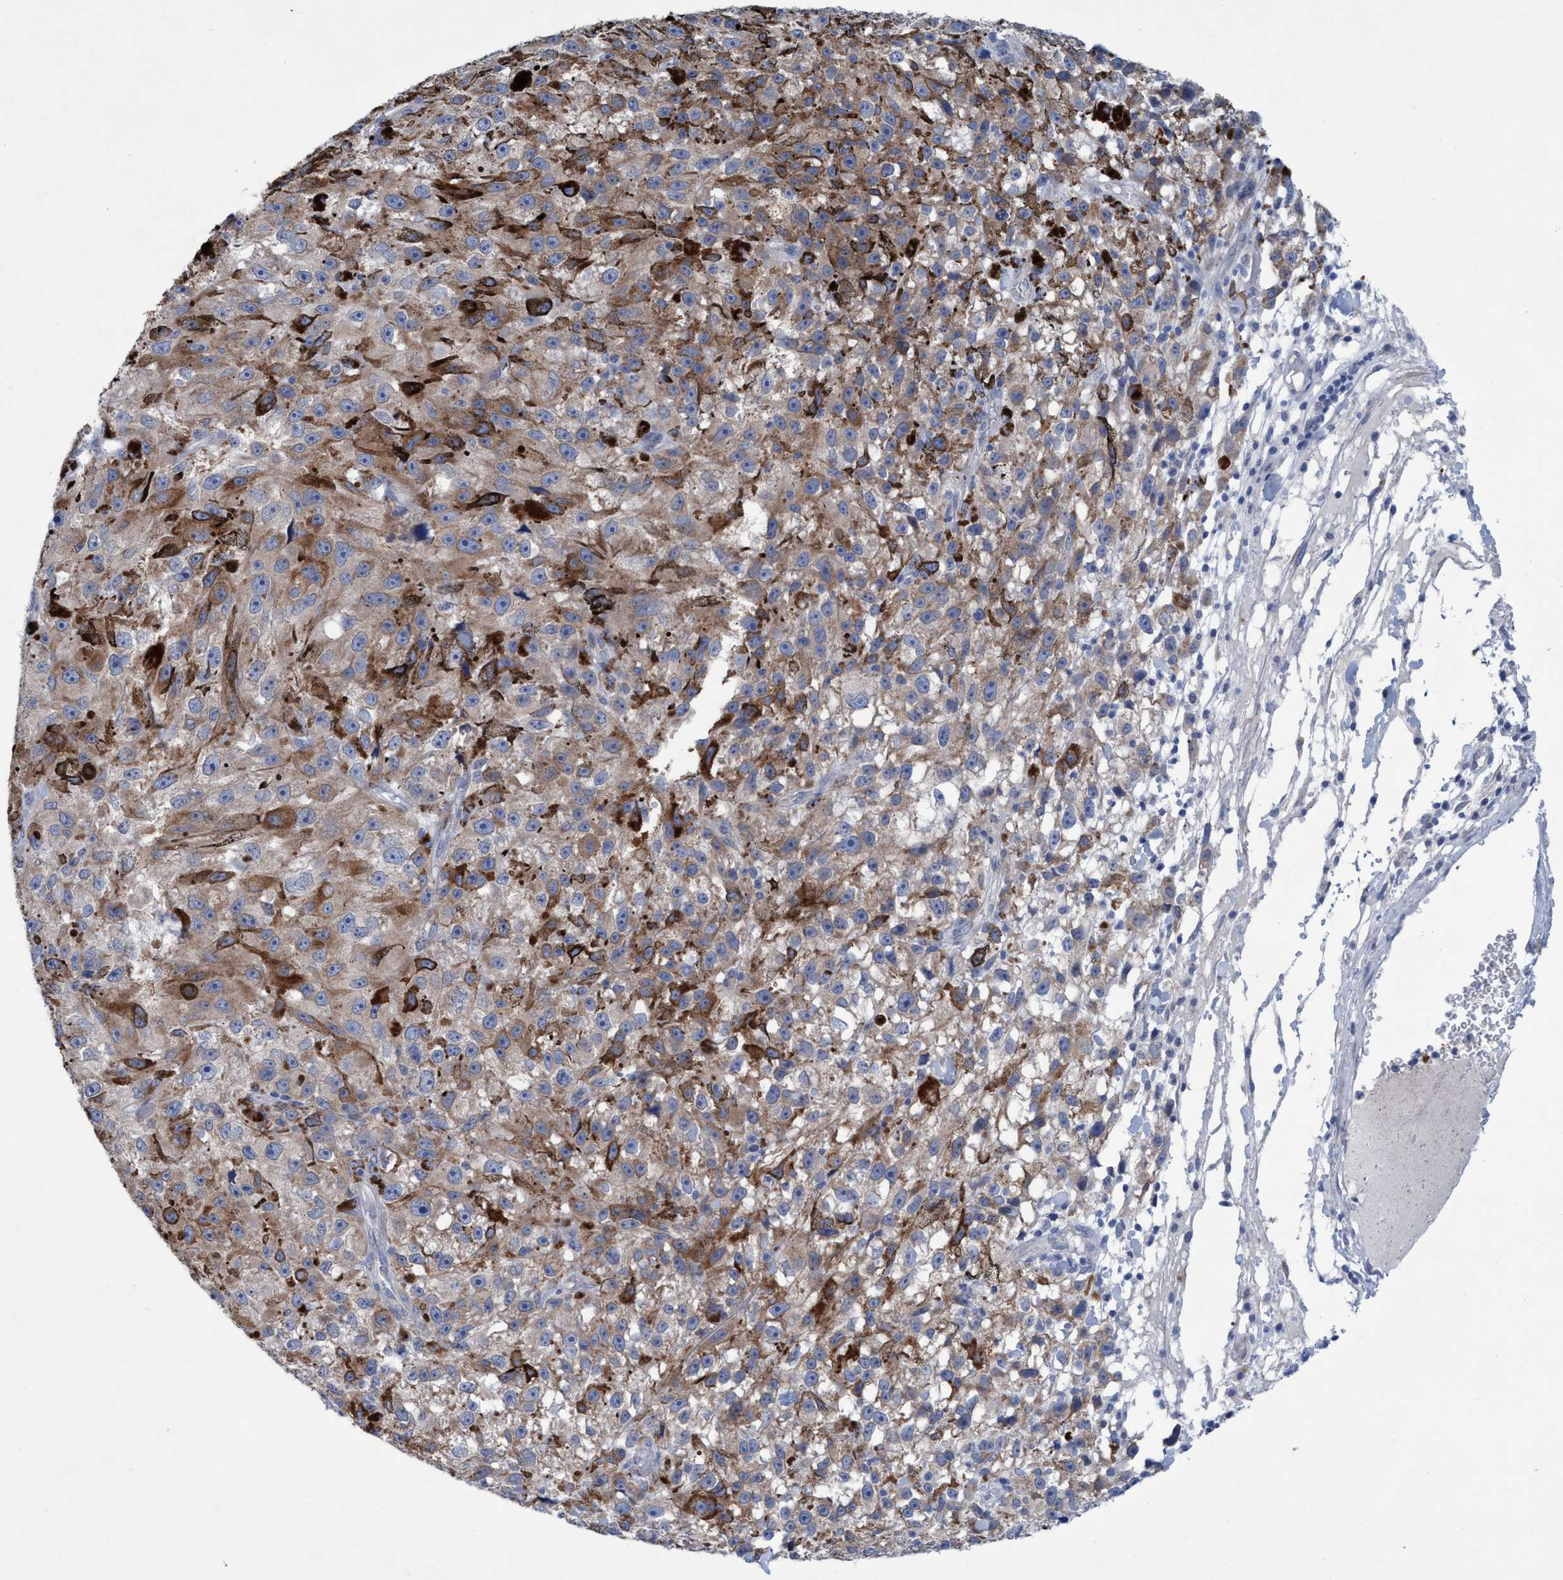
{"staining": {"intensity": "strong", "quantity": "<25%", "location": "cytoplasmic/membranous"}, "tissue": "melanoma", "cell_type": "Tumor cells", "image_type": "cancer", "snomed": [{"axis": "morphology", "description": "Malignant melanoma, NOS"}, {"axis": "topography", "description": "Skin"}], "caption": "Melanoma stained for a protein (brown) exhibits strong cytoplasmic/membranous positive staining in approximately <25% of tumor cells.", "gene": "RSAD1", "patient": {"sex": "female", "age": 104}}